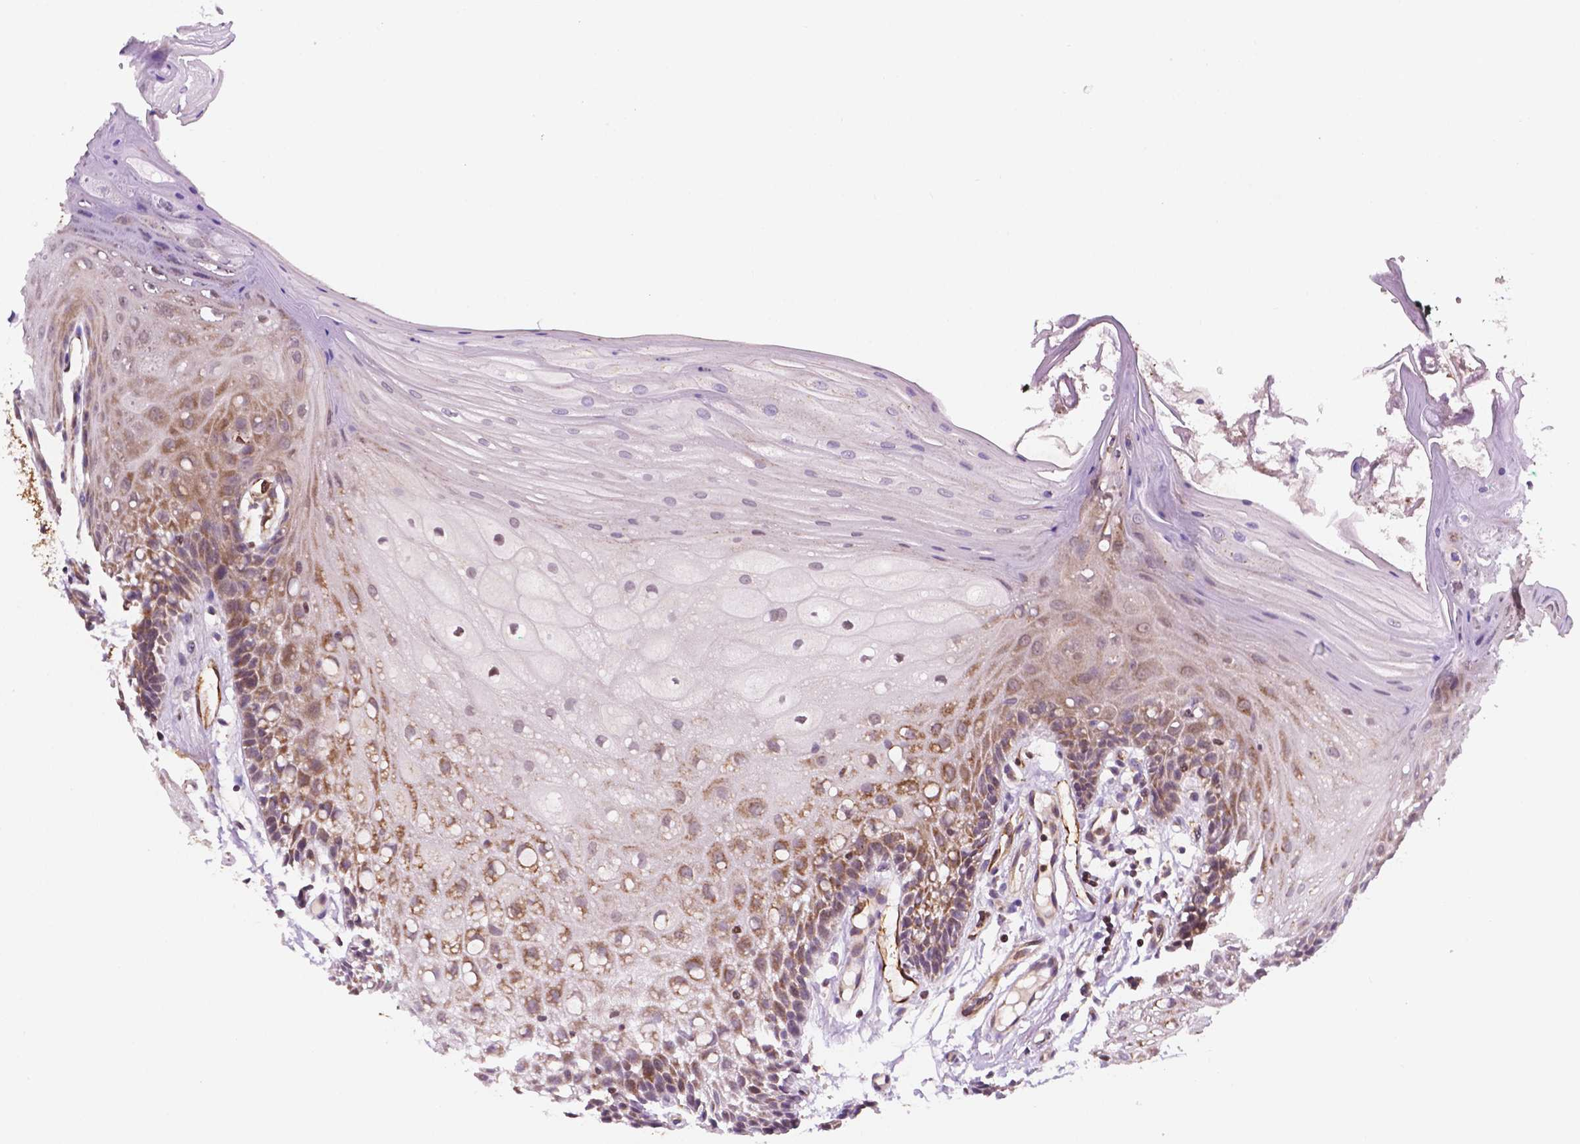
{"staining": {"intensity": "moderate", "quantity": "25%-75%", "location": "cytoplasmic/membranous,nuclear"}, "tissue": "oral mucosa", "cell_type": "Squamous epithelial cells", "image_type": "normal", "snomed": [{"axis": "morphology", "description": "Normal tissue, NOS"}, {"axis": "morphology", "description": "Squamous cell carcinoma, NOS"}, {"axis": "topography", "description": "Oral tissue"}, {"axis": "topography", "description": "Head-Neck"}], "caption": "A high-resolution image shows immunohistochemistry staining of normal oral mucosa, which shows moderate cytoplasmic/membranous,nuclear staining in about 25%-75% of squamous epithelial cells.", "gene": "GEMIN4", "patient": {"sex": "male", "age": 69}}